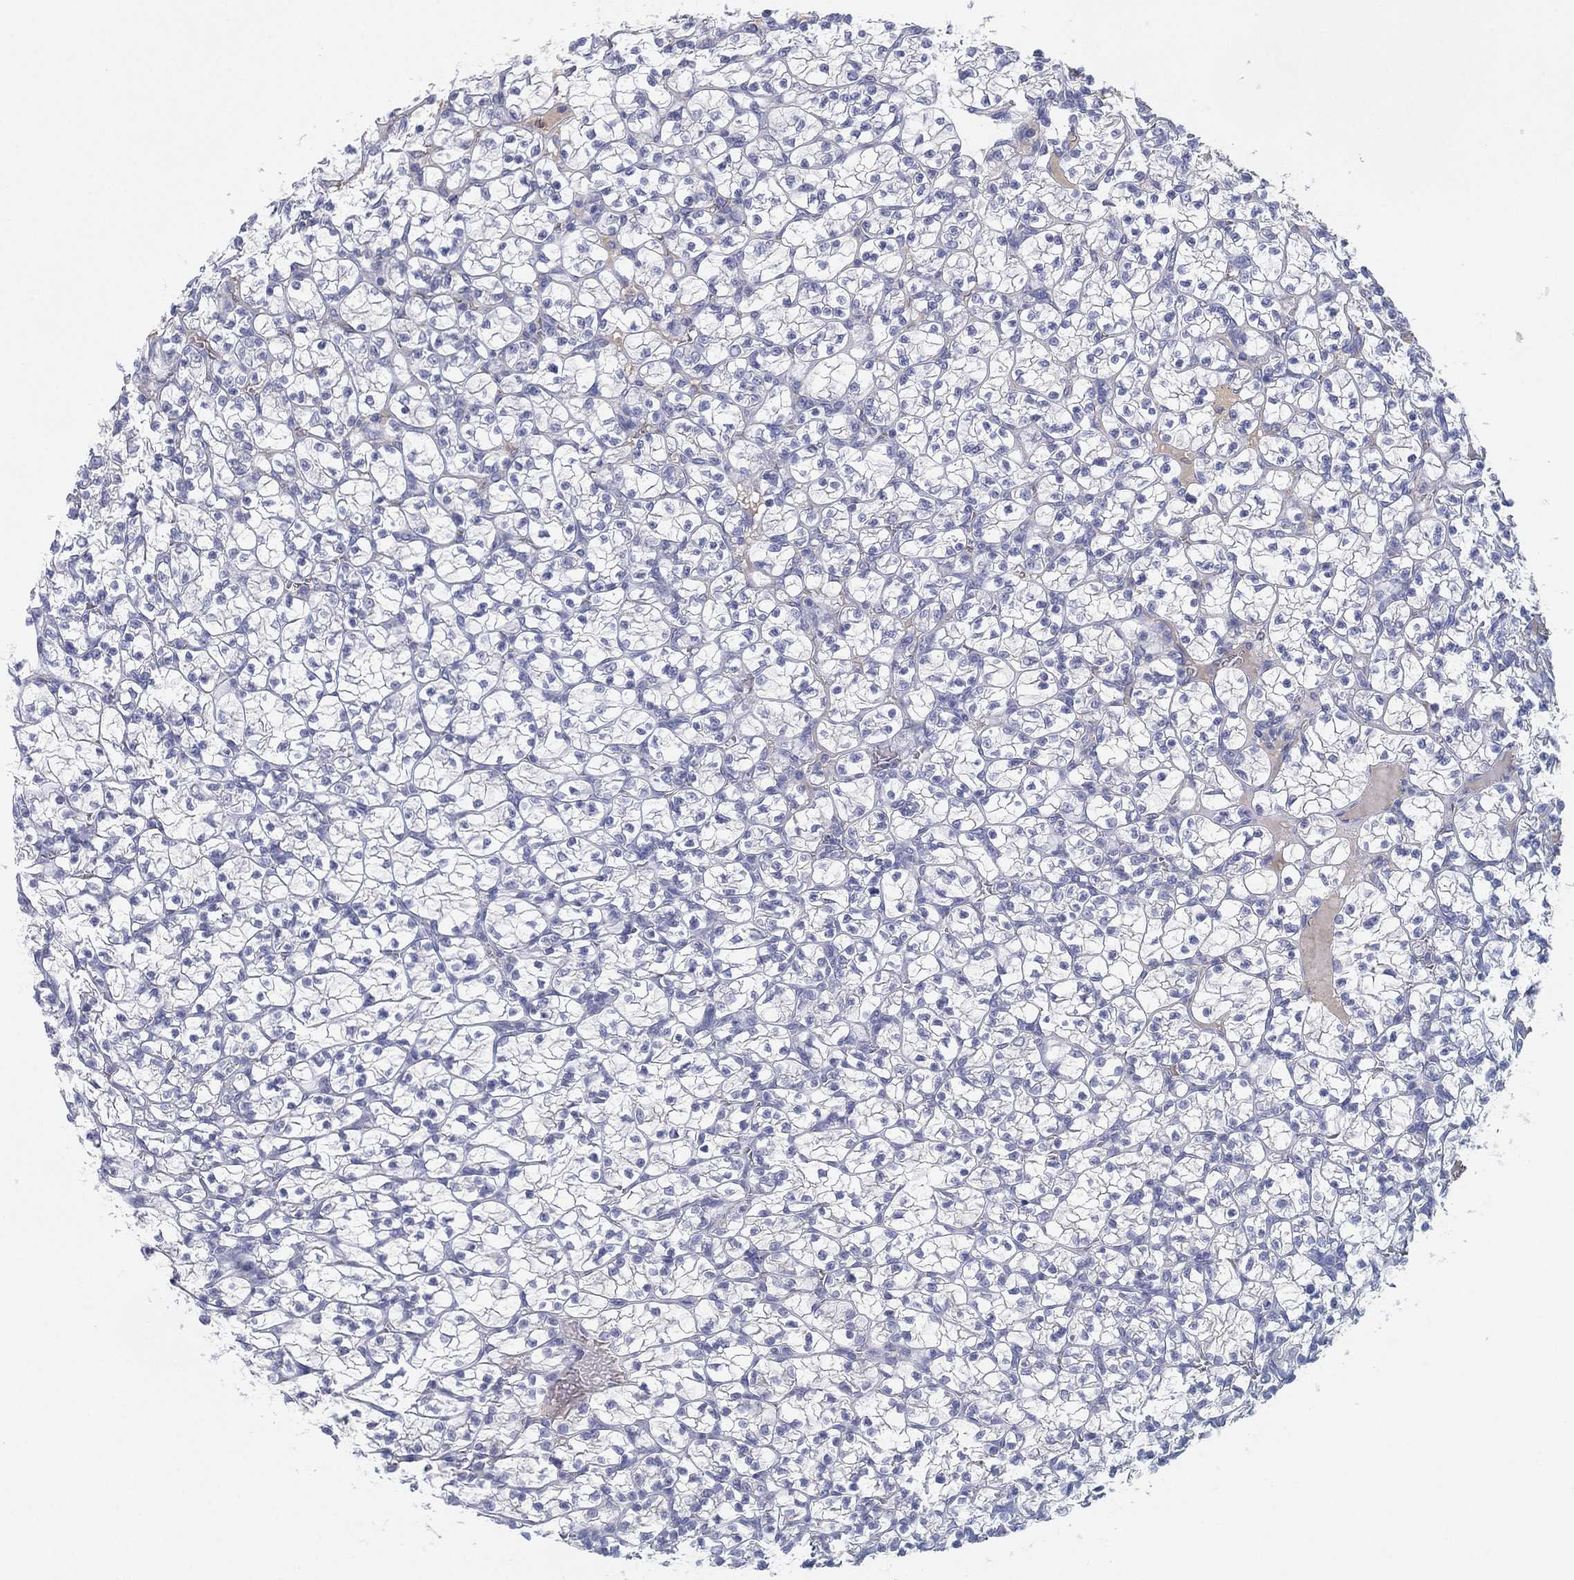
{"staining": {"intensity": "negative", "quantity": "none", "location": "none"}, "tissue": "renal cancer", "cell_type": "Tumor cells", "image_type": "cancer", "snomed": [{"axis": "morphology", "description": "Adenocarcinoma, NOS"}, {"axis": "topography", "description": "Kidney"}], "caption": "Renal cancer (adenocarcinoma) stained for a protein using immunohistochemistry (IHC) exhibits no staining tumor cells.", "gene": "CYP2D6", "patient": {"sex": "female", "age": 89}}